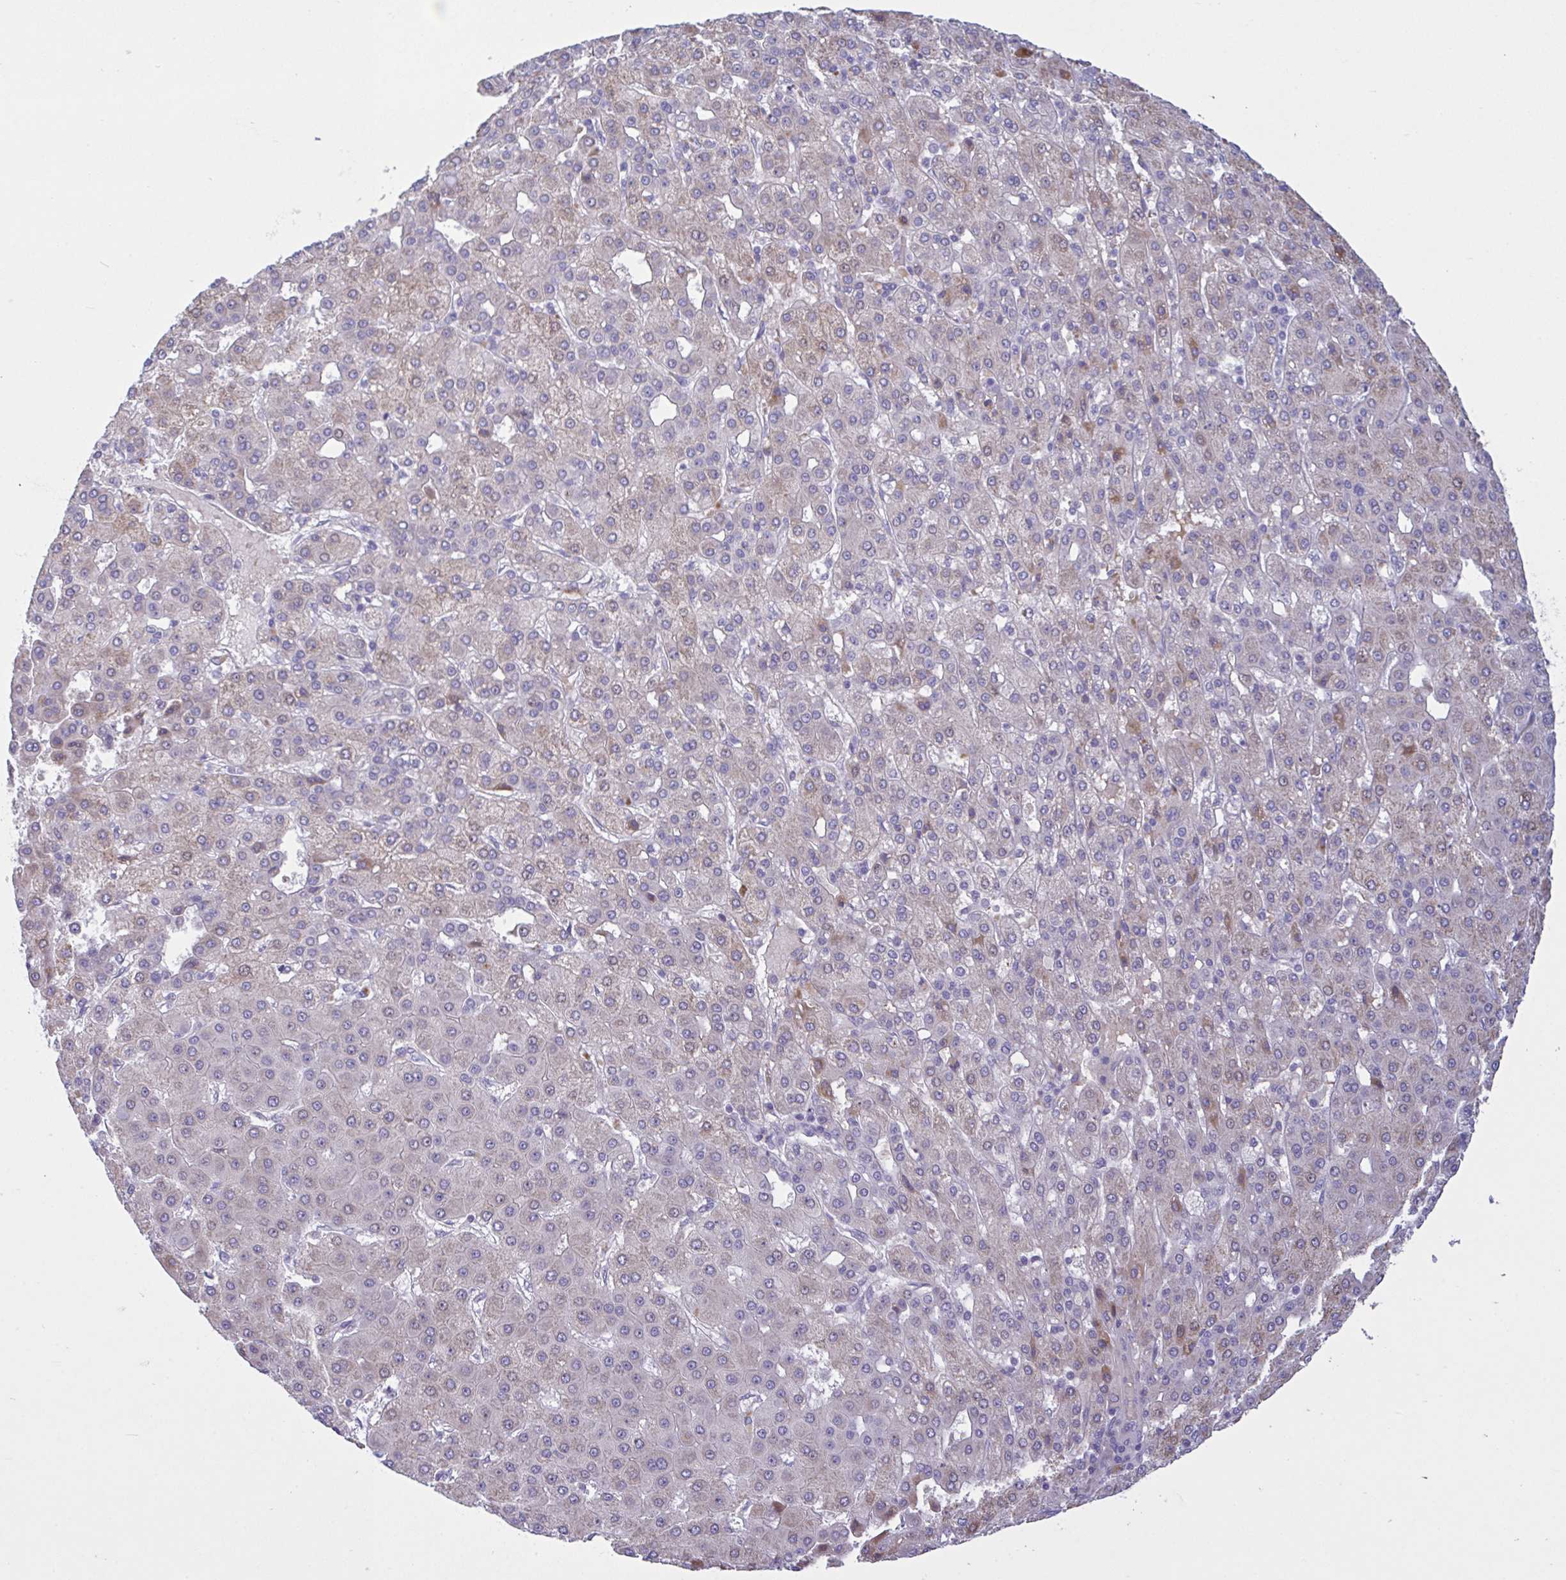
{"staining": {"intensity": "weak", "quantity": "<25%", "location": "cytoplasmic/membranous"}, "tissue": "liver cancer", "cell_type": "Tumor cells", "image_type": "cancer", "snomed": [{"axis": "morphology", "description": "Carcinoma, Hepatocellular, NOS"}, {"axis": "topography", "description": "Liver"}], "caption": "Immunohistochemistry photomicrograph of neoplastic tissue: human liver cancer stained with DAB (3,3'-diaminobenzidine) shows no significant protein positivity in tumor cells.", "gene": "VWC2", "patient": {"sex": "male", "age": 65}}